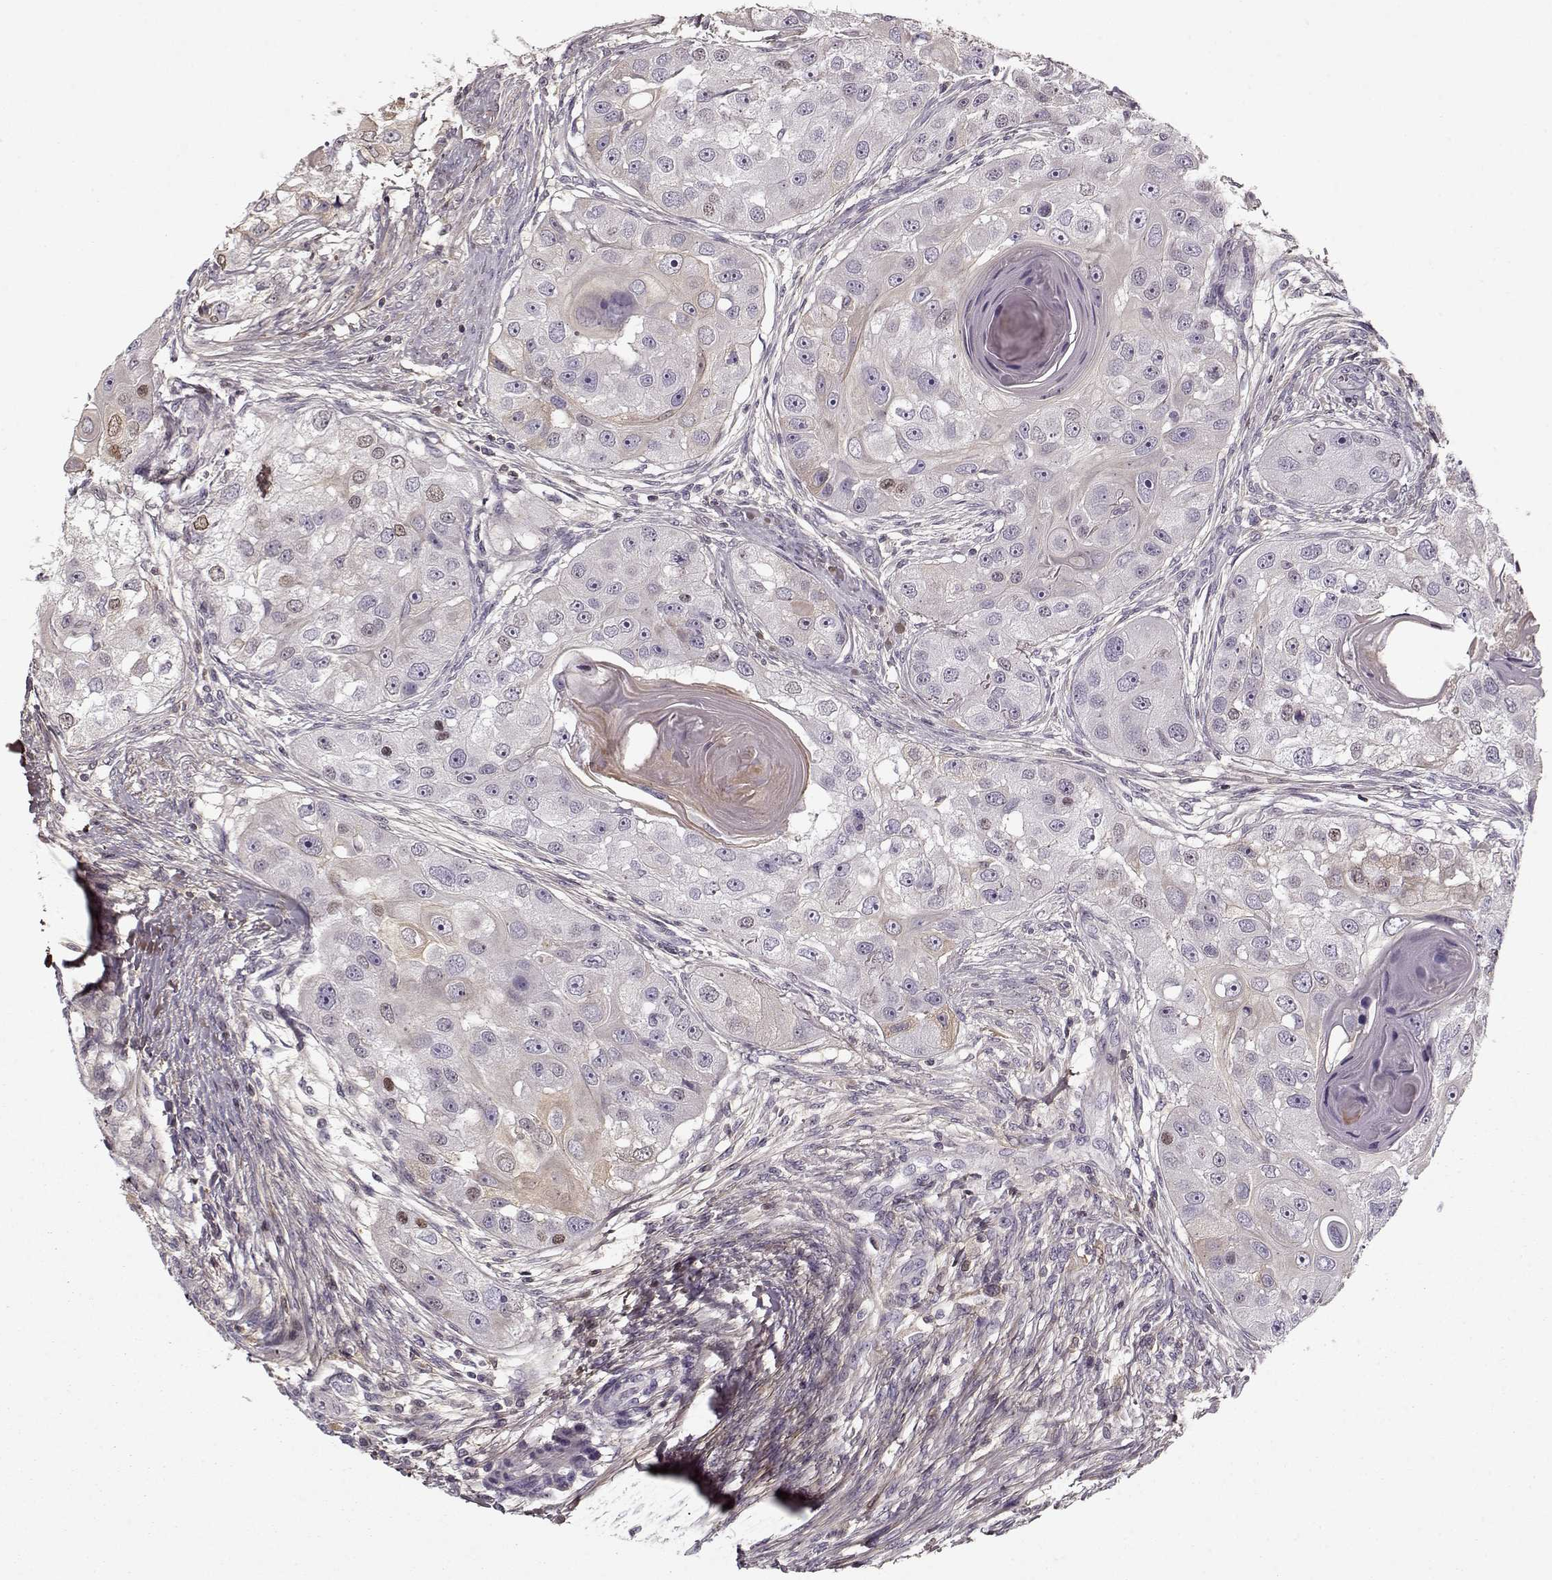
{"staining": {"intensity": "negative", "quantity": "none", "location": "none"}, "tissue": "head and neck cancer", "cell_type": "Tumor cells", "image_type": "cancer", "snomed": [{"axis": "morphology", "description": "Squamous cell carcinoma, NOS"}, {"axis": "topography", "description": "Head-Neck"}], "caption": "The micrograph reveals no significant staining in tumor cells of head and neck cancer (squamous cell carcinoma).", "gene": "LUM", "patient": {"sex": "male", "age": 51}}